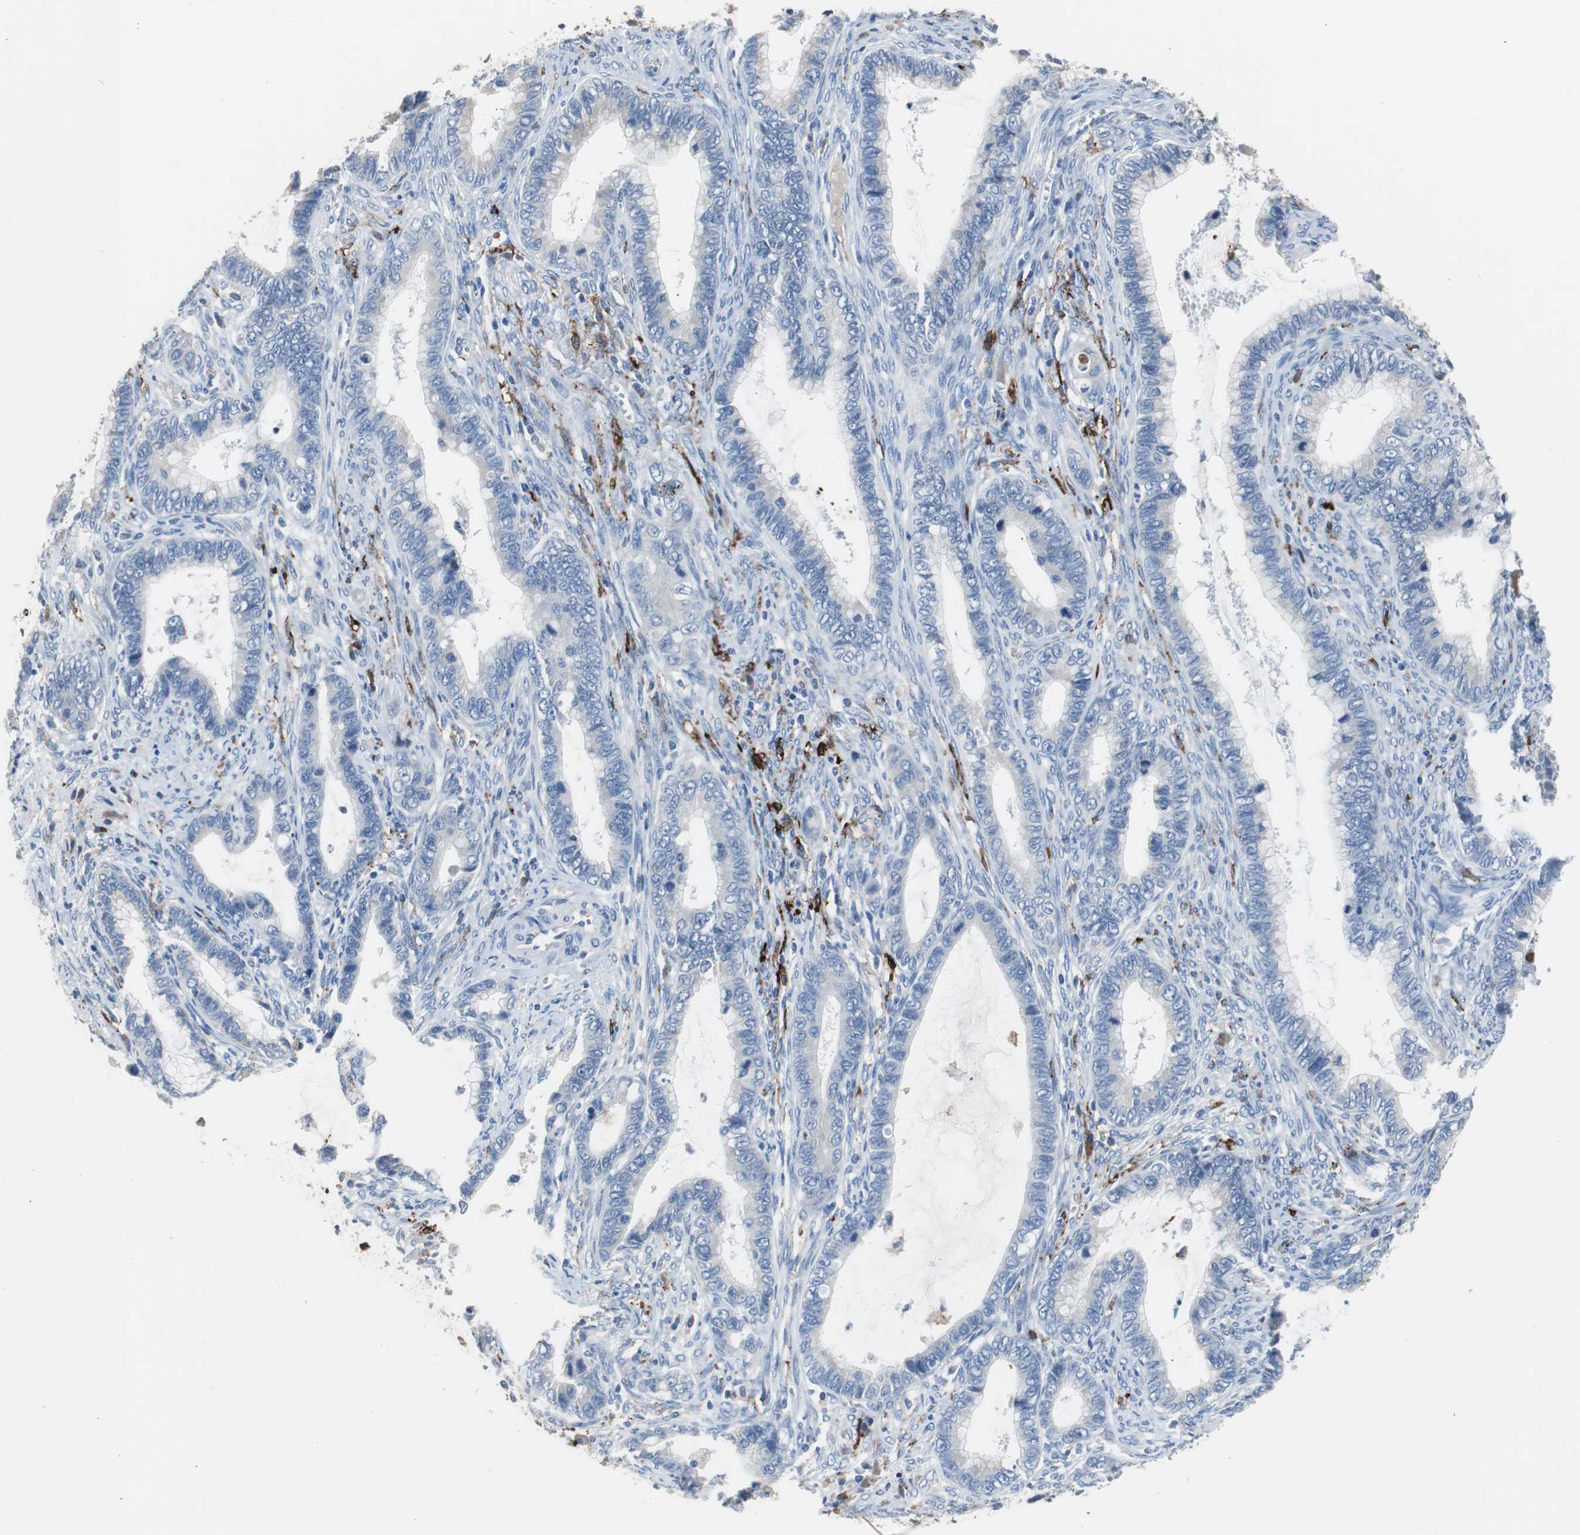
{"staining": {"intensity": "negative", "quantity": "none", "location": "none"}, "tissue": "cervical cancer", "cell_type": "Tumor cells", "image_type": "cancer", "snomed": [{"axis": "morphology", "description": "Adenocarcinoma, NOS"}, {"axis": "topography", "description": "Cervix"}], "caption": "Human cervical adenocarcinoma stained for a protein using immunohistochemistry (IHC) shows no positivity in tumor cells.", "gene": "FCGR2B", "patient": {"sex": "female", "age": 44}}